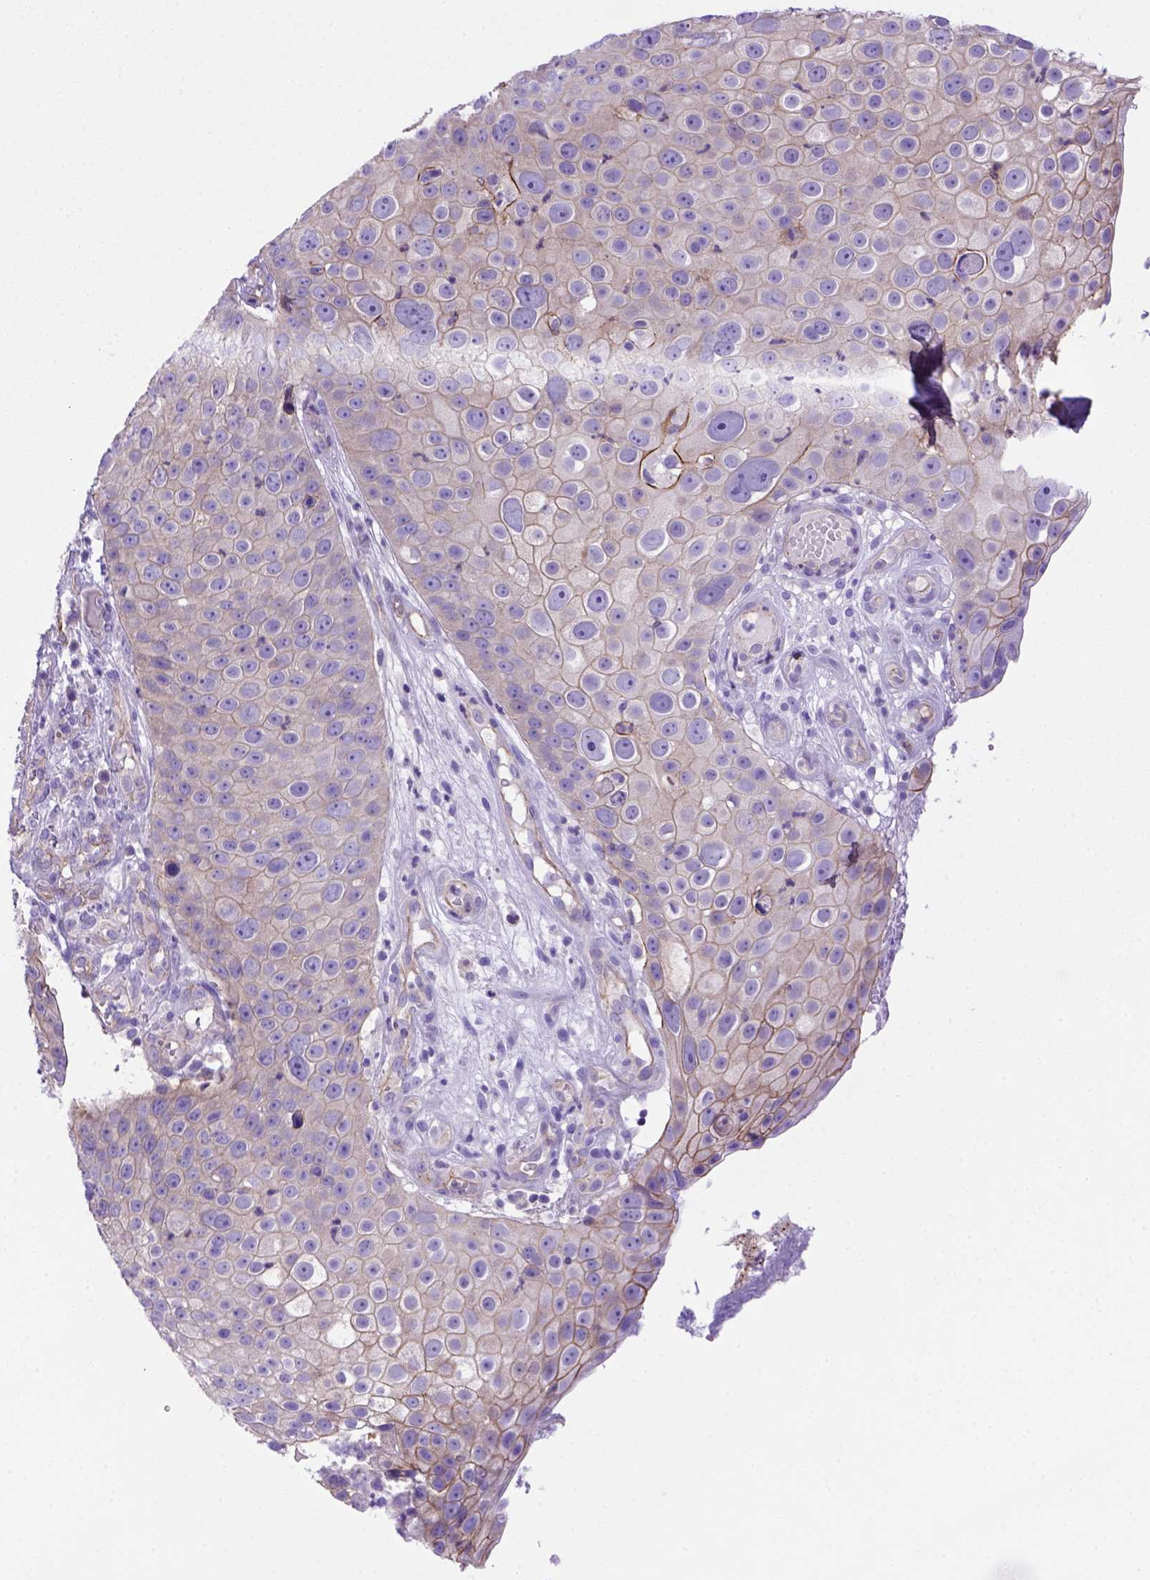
{"staining": {"intensity": "moderate", "quantity": ">75%", "location": "cytoplasmic/membranous"}, "tissue": "skin cancer", "cell_type": "Tumor cells", "image_type": "cancer", "snomed": [{"axis": "morphology", "description": "Squamous cell carcinoma, NOS"}, {"axis": "topography", "description": "Skin"}], "caption": "IHC (DAB) staining of human skin cancer (squamous cell carcinoma) shows moderate cytoplasmic/membranous protein positivity in about >75% of tumor cells.", "gene": "PEX12", "patient": {"sex": "male", "age": 71}}